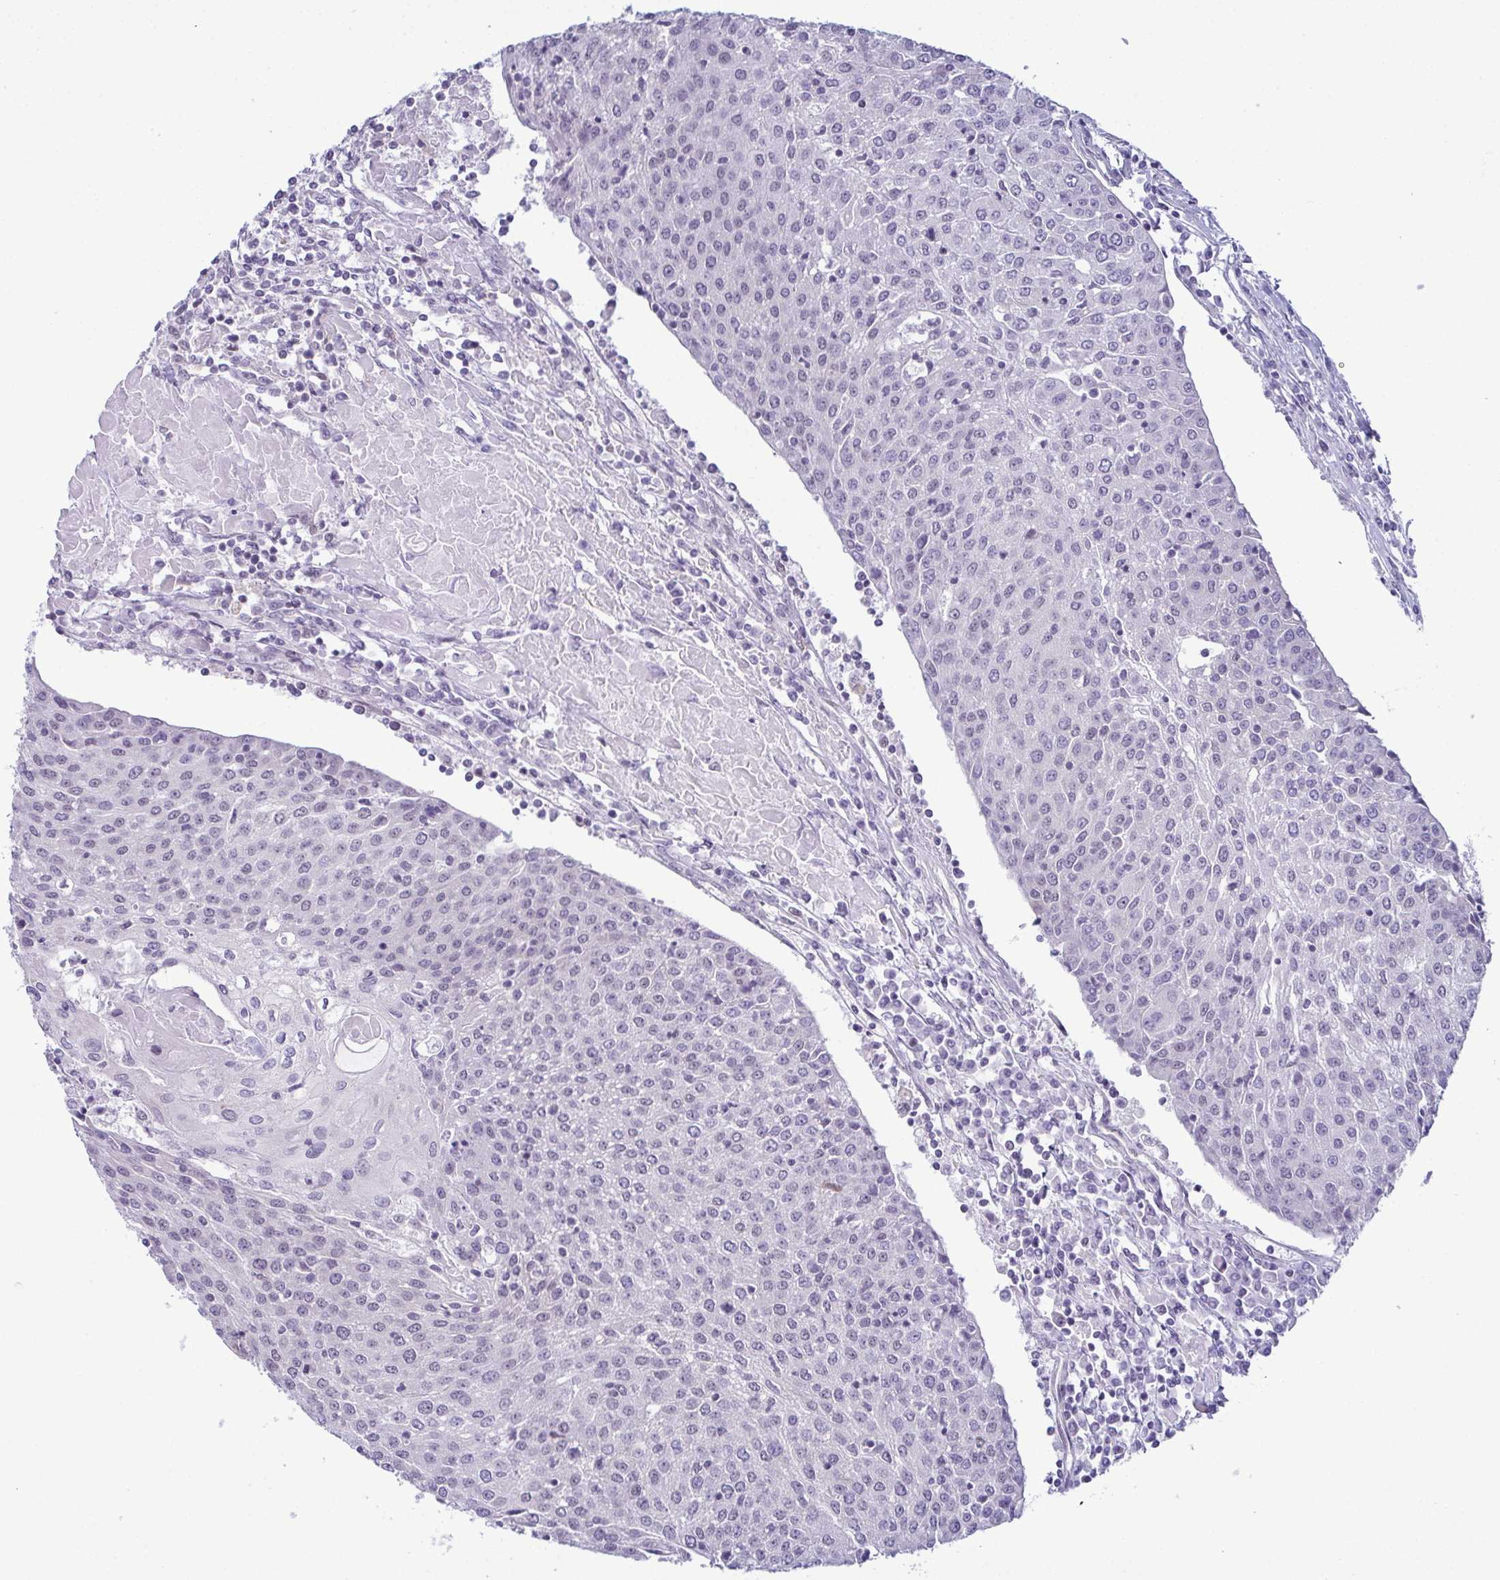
{"staining": {"intensity": "negative", "quantity": "none", "location": "none"}, "tissue": "urothelial cancer", "cell_type": "Tumor cells", "image_type": "cancer", "snomed": [{"axis": "morphology", "description": "Urothelial carcinoma, High grade"}, {"axis": "topography", "description": "Urinary bladder"}], "caption": "An image of human urothelial cancer is negative for staining in tumor cells.", "gene": "RBM7", "patient": {"sex": "female", "age": 85}}